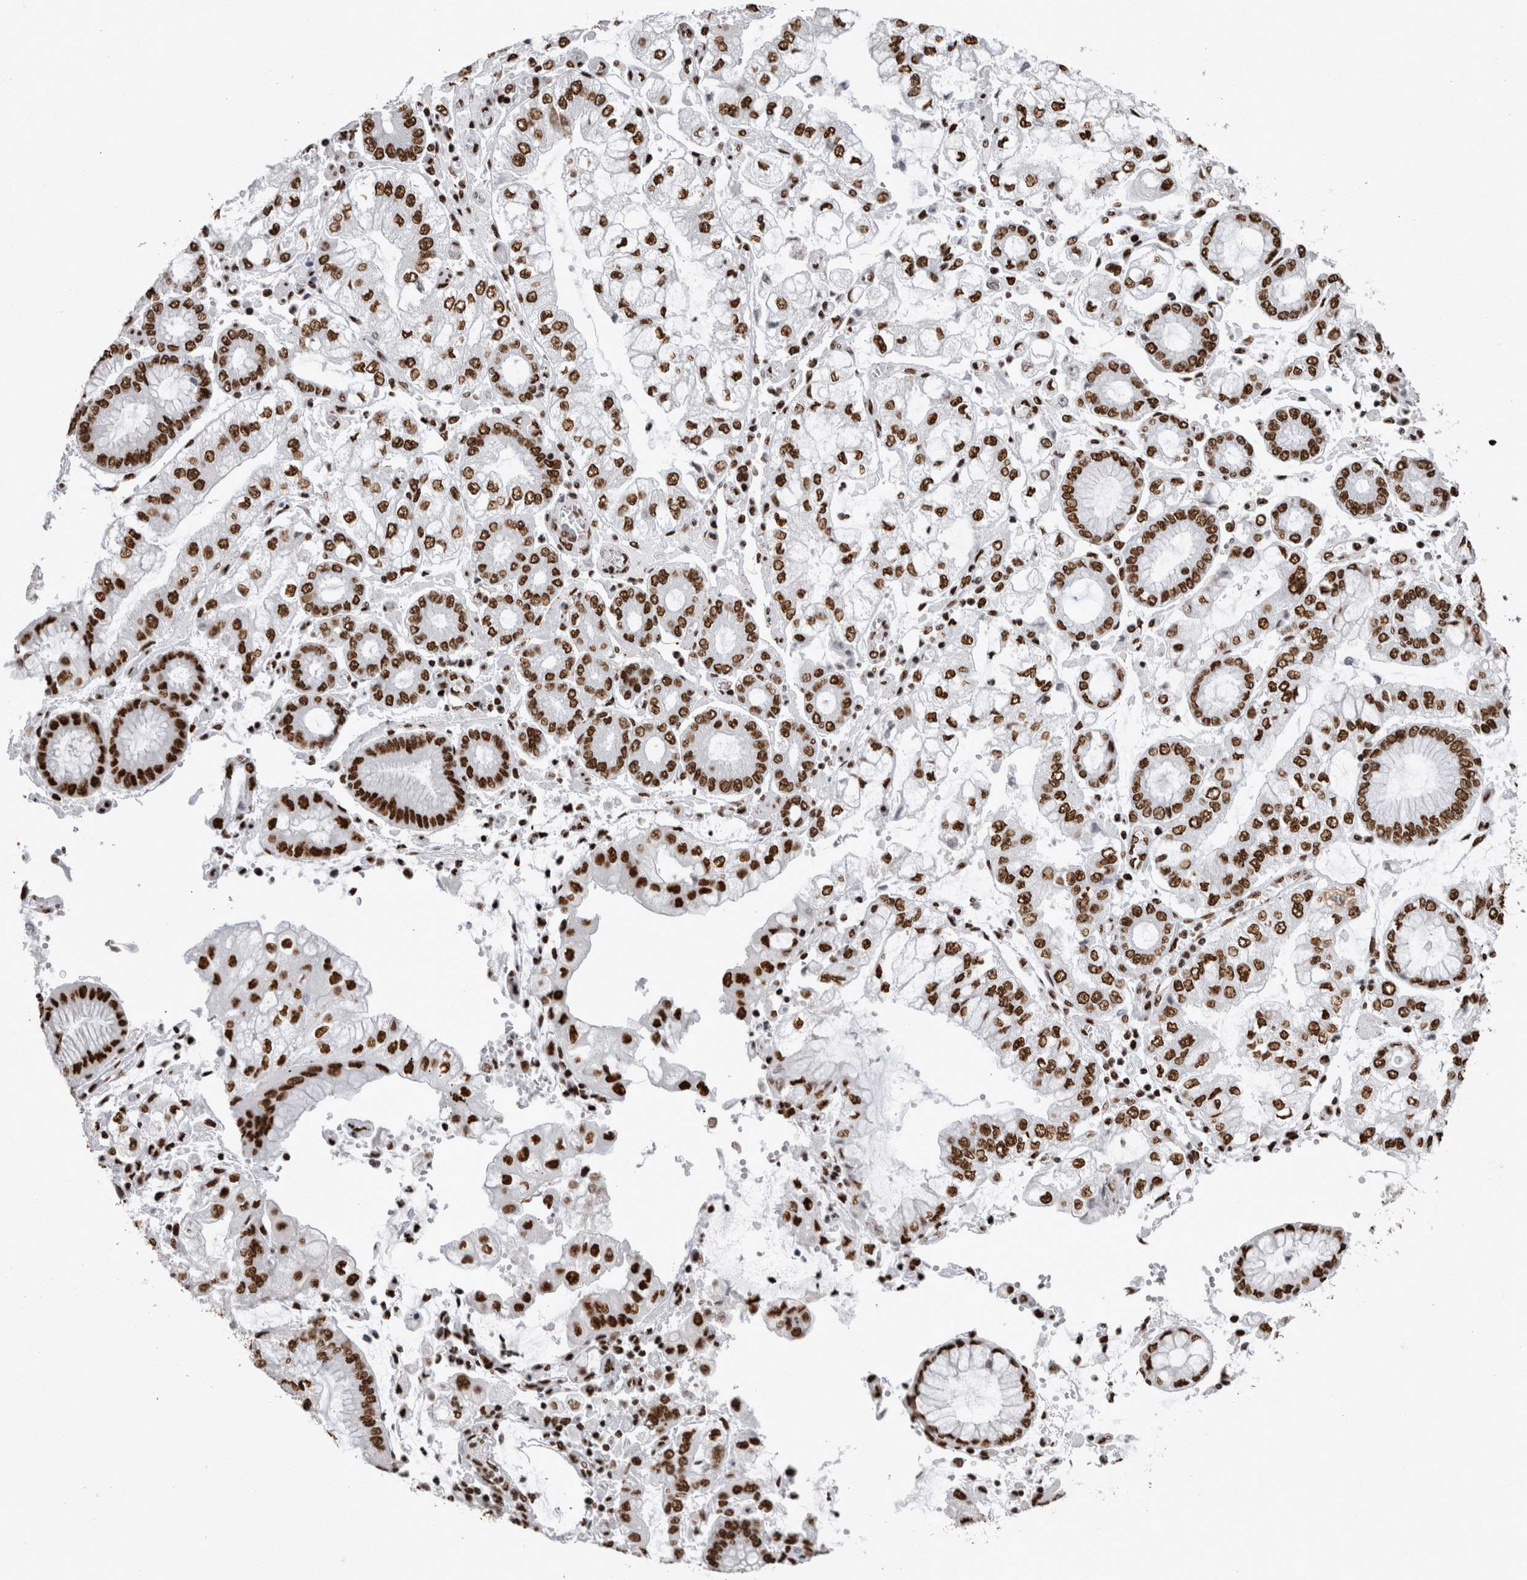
{"staining": {"intensity": "strong", "quantity": ">75%", "location": "nuclear"}, "tissue": "stomach cancer", "cell_type": "Tumor cells", "image_type": "cancer", "snomed": [{"axis": "morphology", "description": "Adenocarcinoma, NOS"}, {"axis": "topography", "description": "Stomach"}], "caption": "Protein staining of stomach cancer (adenocarcinoma) tissue shows strong nuclear expression in about >75% of tumor cells. (brown staining indicates protein expression, while blue staining denotes nuclei).", "gene": "HNRNPM", "patient": {"sex": "male", "age": 76}}